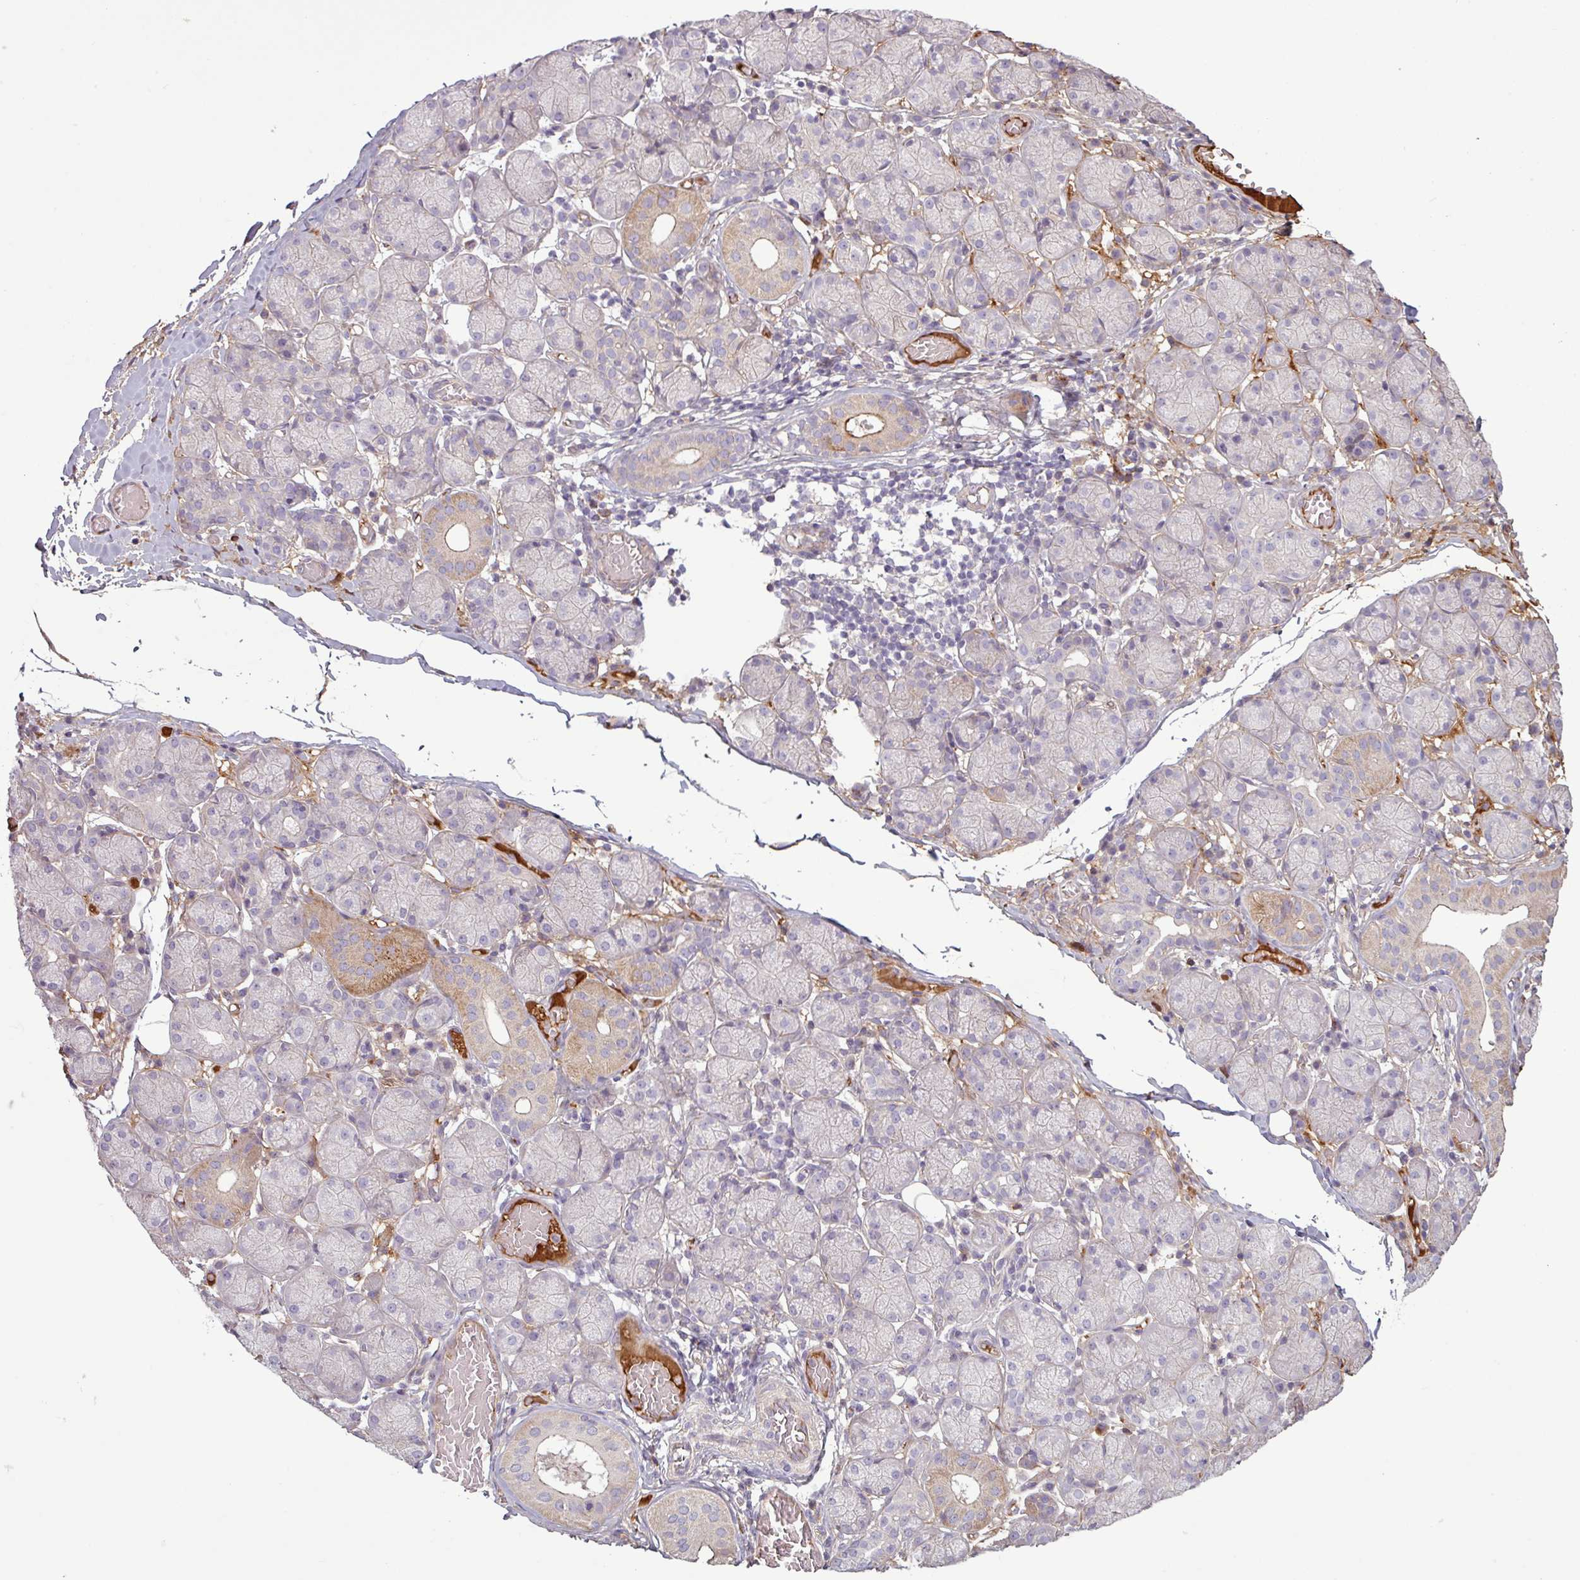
{"staining": {"intensity": "weak", "quantity": "<25%", "location": "cytoplasmic/membranous"}, "tissue": "salivary gland", "cell_type": "Glandular cells", "image_type": "normal", "snomed": [{"axis": "morphology", "description": "Normal tissue, NOS"}, {"axis": "topography", "description": "Salivary gland"}], "caption": "DAB (3,3'-diaminobenzidine) immunohistochemical staining of unremarkable human salivary gland reveals no significant positivity in glandular cells.", "gene": "C4A", "patient": {"sex": "female", "age": 24}}